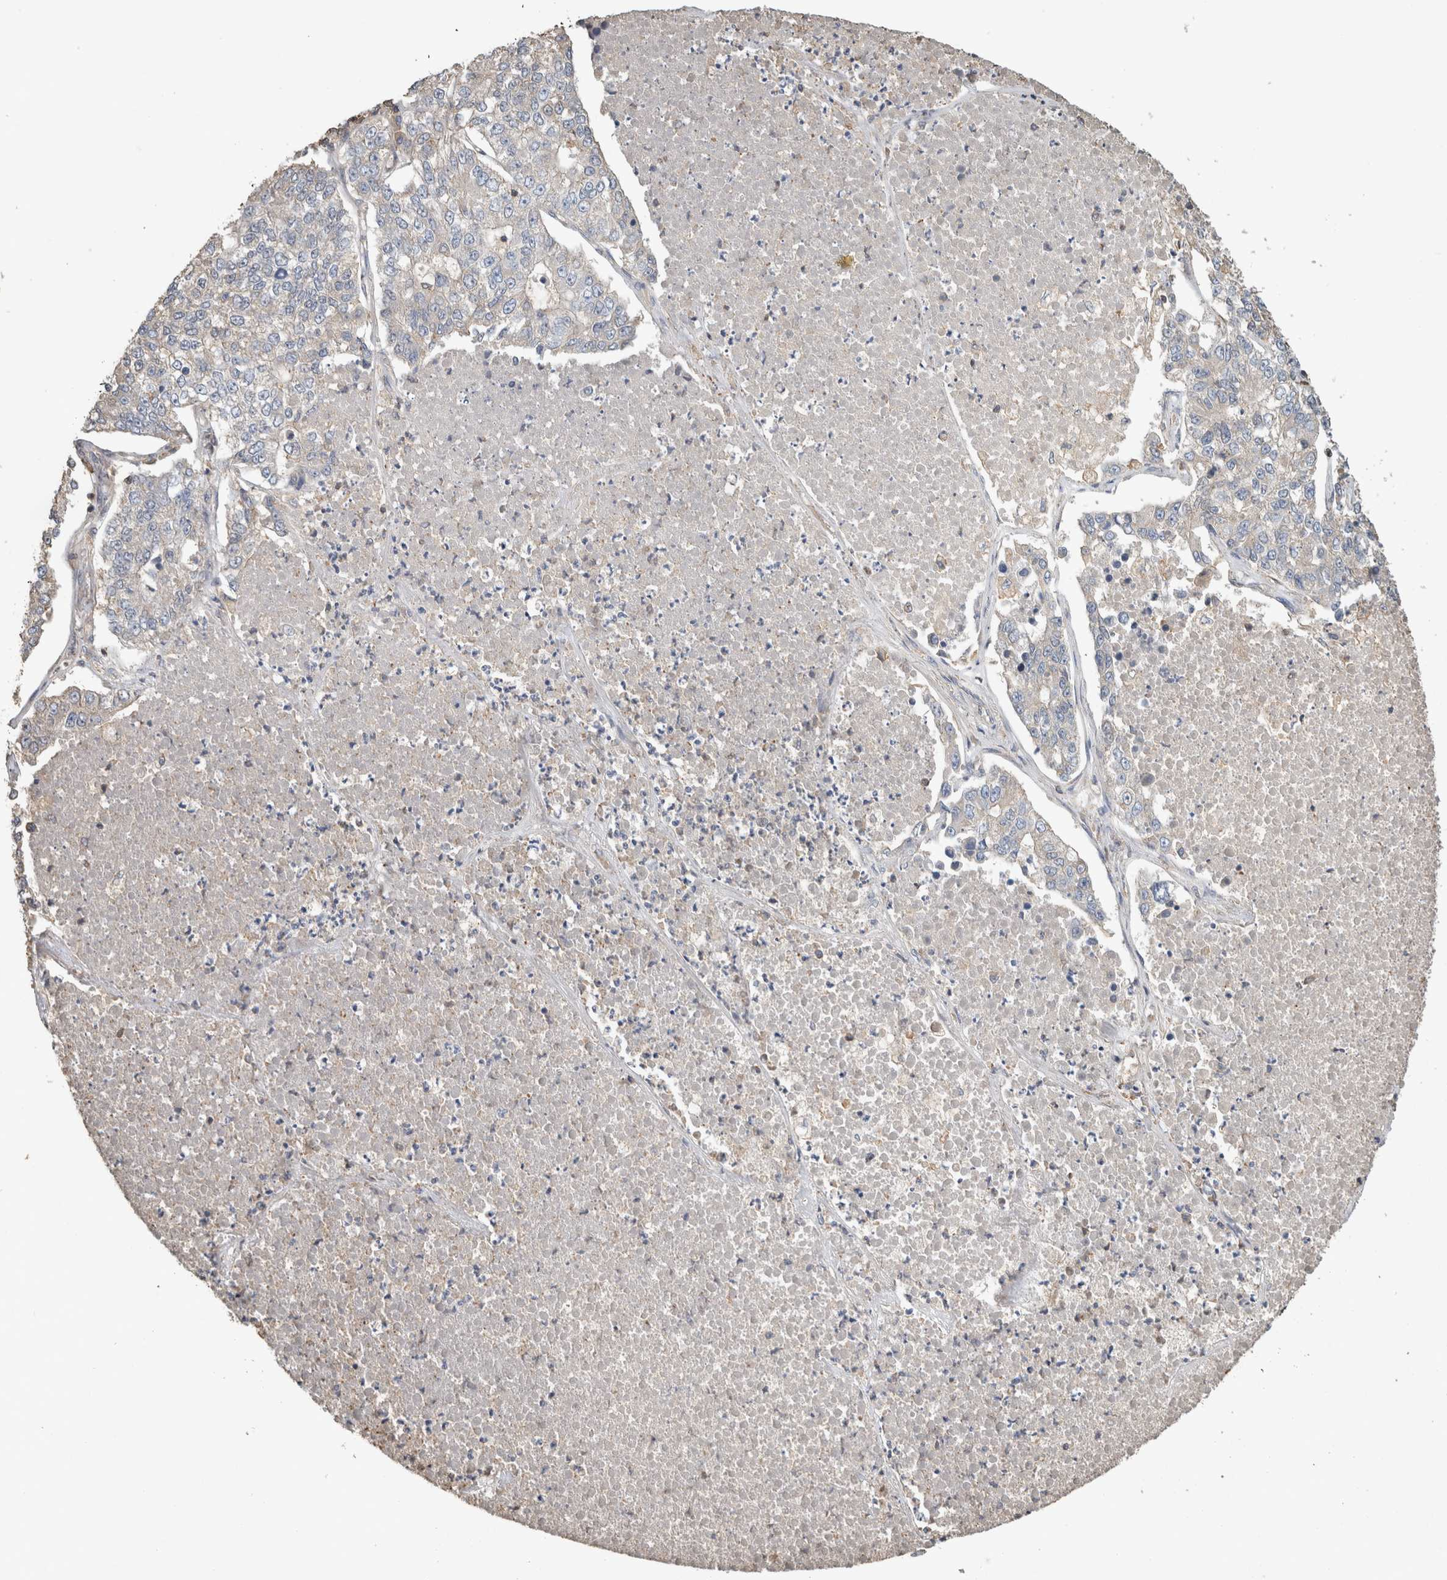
{"staining": {"intensity": "negative", "quantity": "none", "location": "none"}, "tissue": "lung cancer", "cell_type": "Tumor cells", "image_type": "cancer", "snomed": [{"axis": "morphology", "description": "Adenocarcinoma, NOS"}, {"axis": "topography", "description": "Lung"}], "caption": "Immunohistochemistry (IHC) histopathology image of neoplastic tissue: human lung cancer stained with DAB reveals no significant protein staining in tumor cells.", "gene": "EIF4G3", "patient": {"sex": "male", "age": 49}}